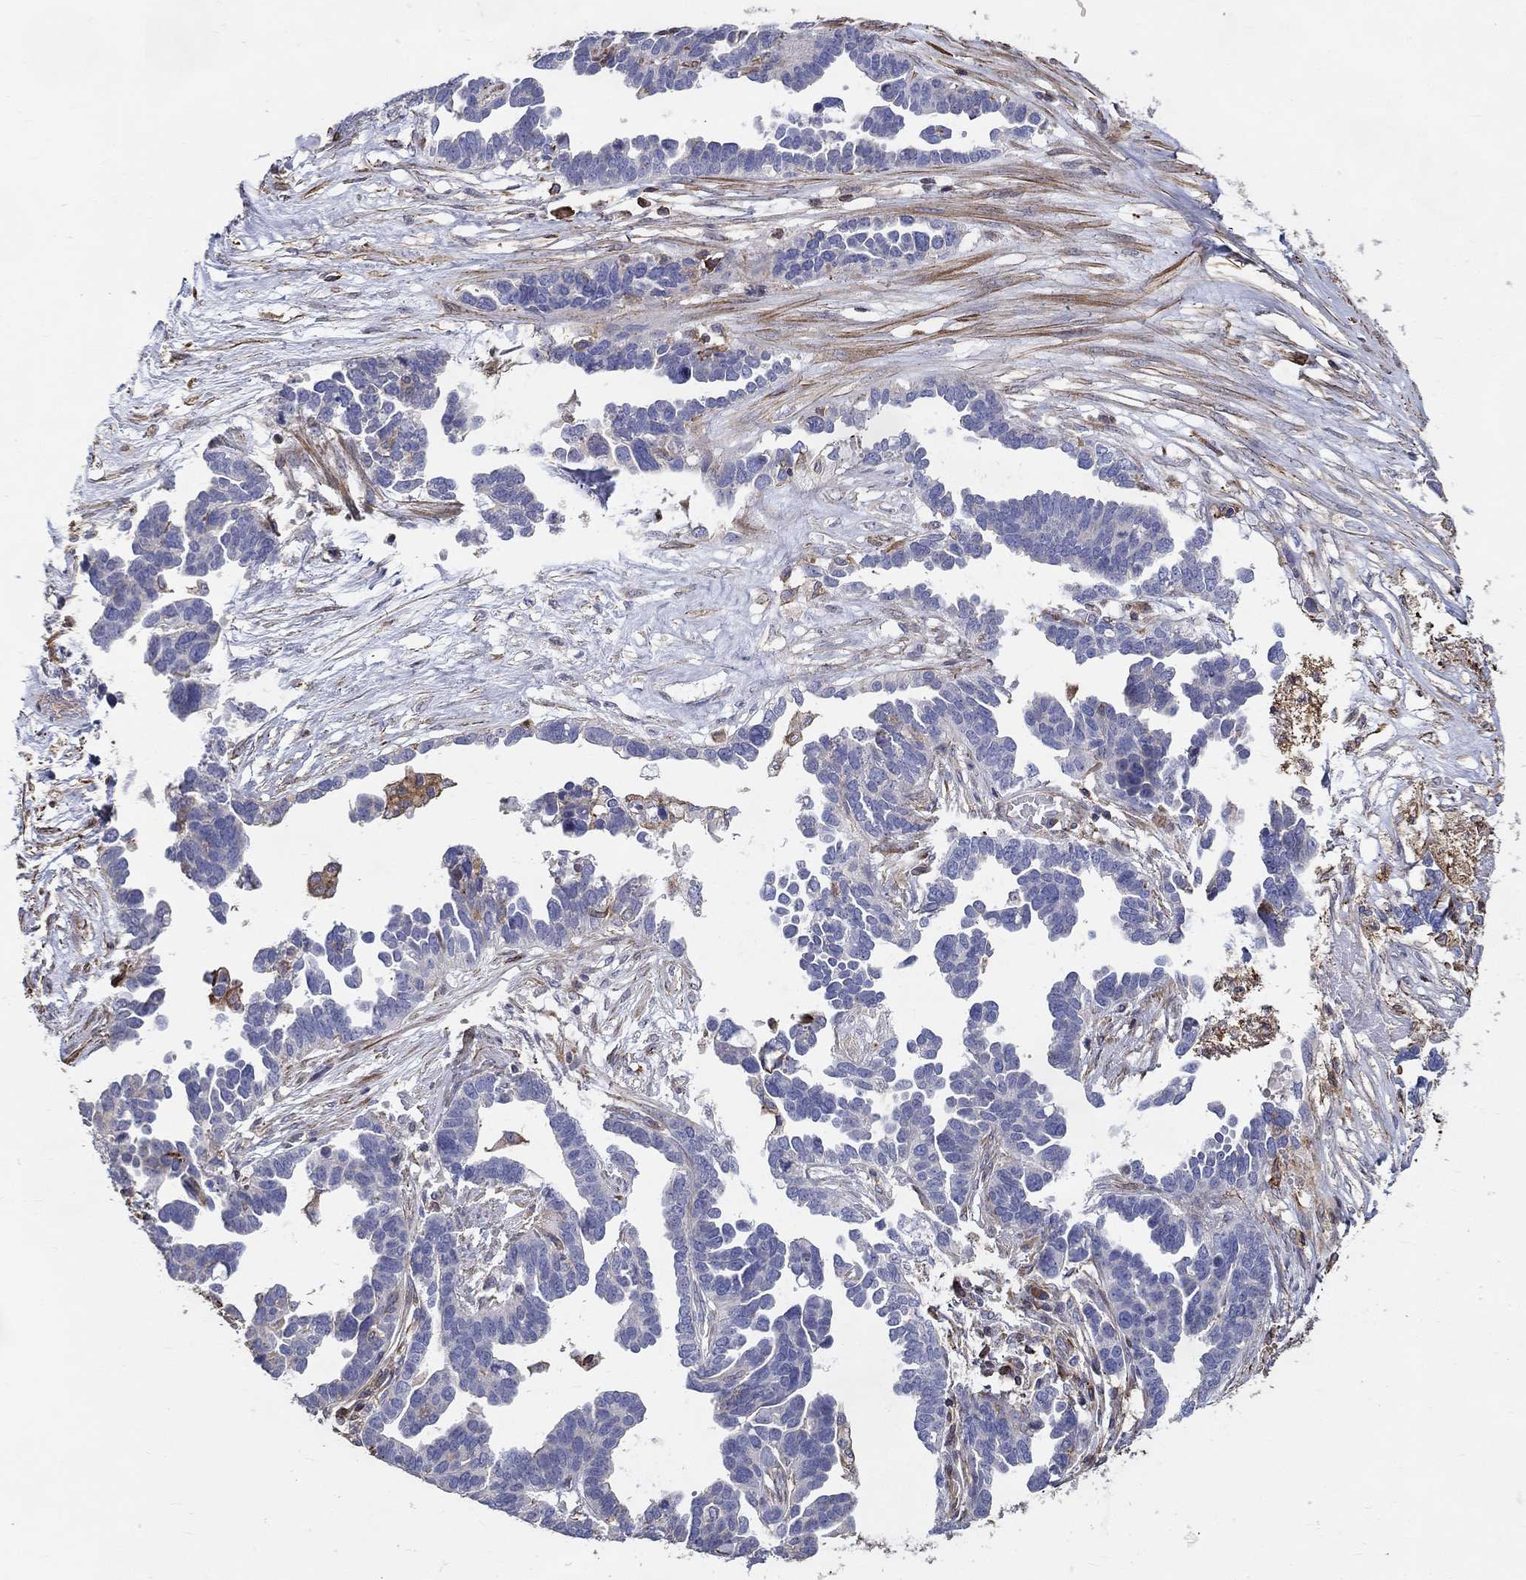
{"staining": {"intensity": "strong", "quantity": "<25%", "location": "cytoplasmic/membranous"}, "tissue": "ovarian cancer", "cell_type": "Tumor cells", "image_type": "cancer", "snomed": [{"axis": "morphology", "description": "Cystadenocarcinoma, serous, NOS"}, {"axis": "topography", "description": "Ovary"}], "caption": "Protein analysis of ovarian cancer (serous cystadenocarcinoma) tissue displays strong cytoplasmic/membranous expression in approximately <25% of tumor cells.", "gene": "NPHP1", "patient": {"sex": "female", "age": 54}}